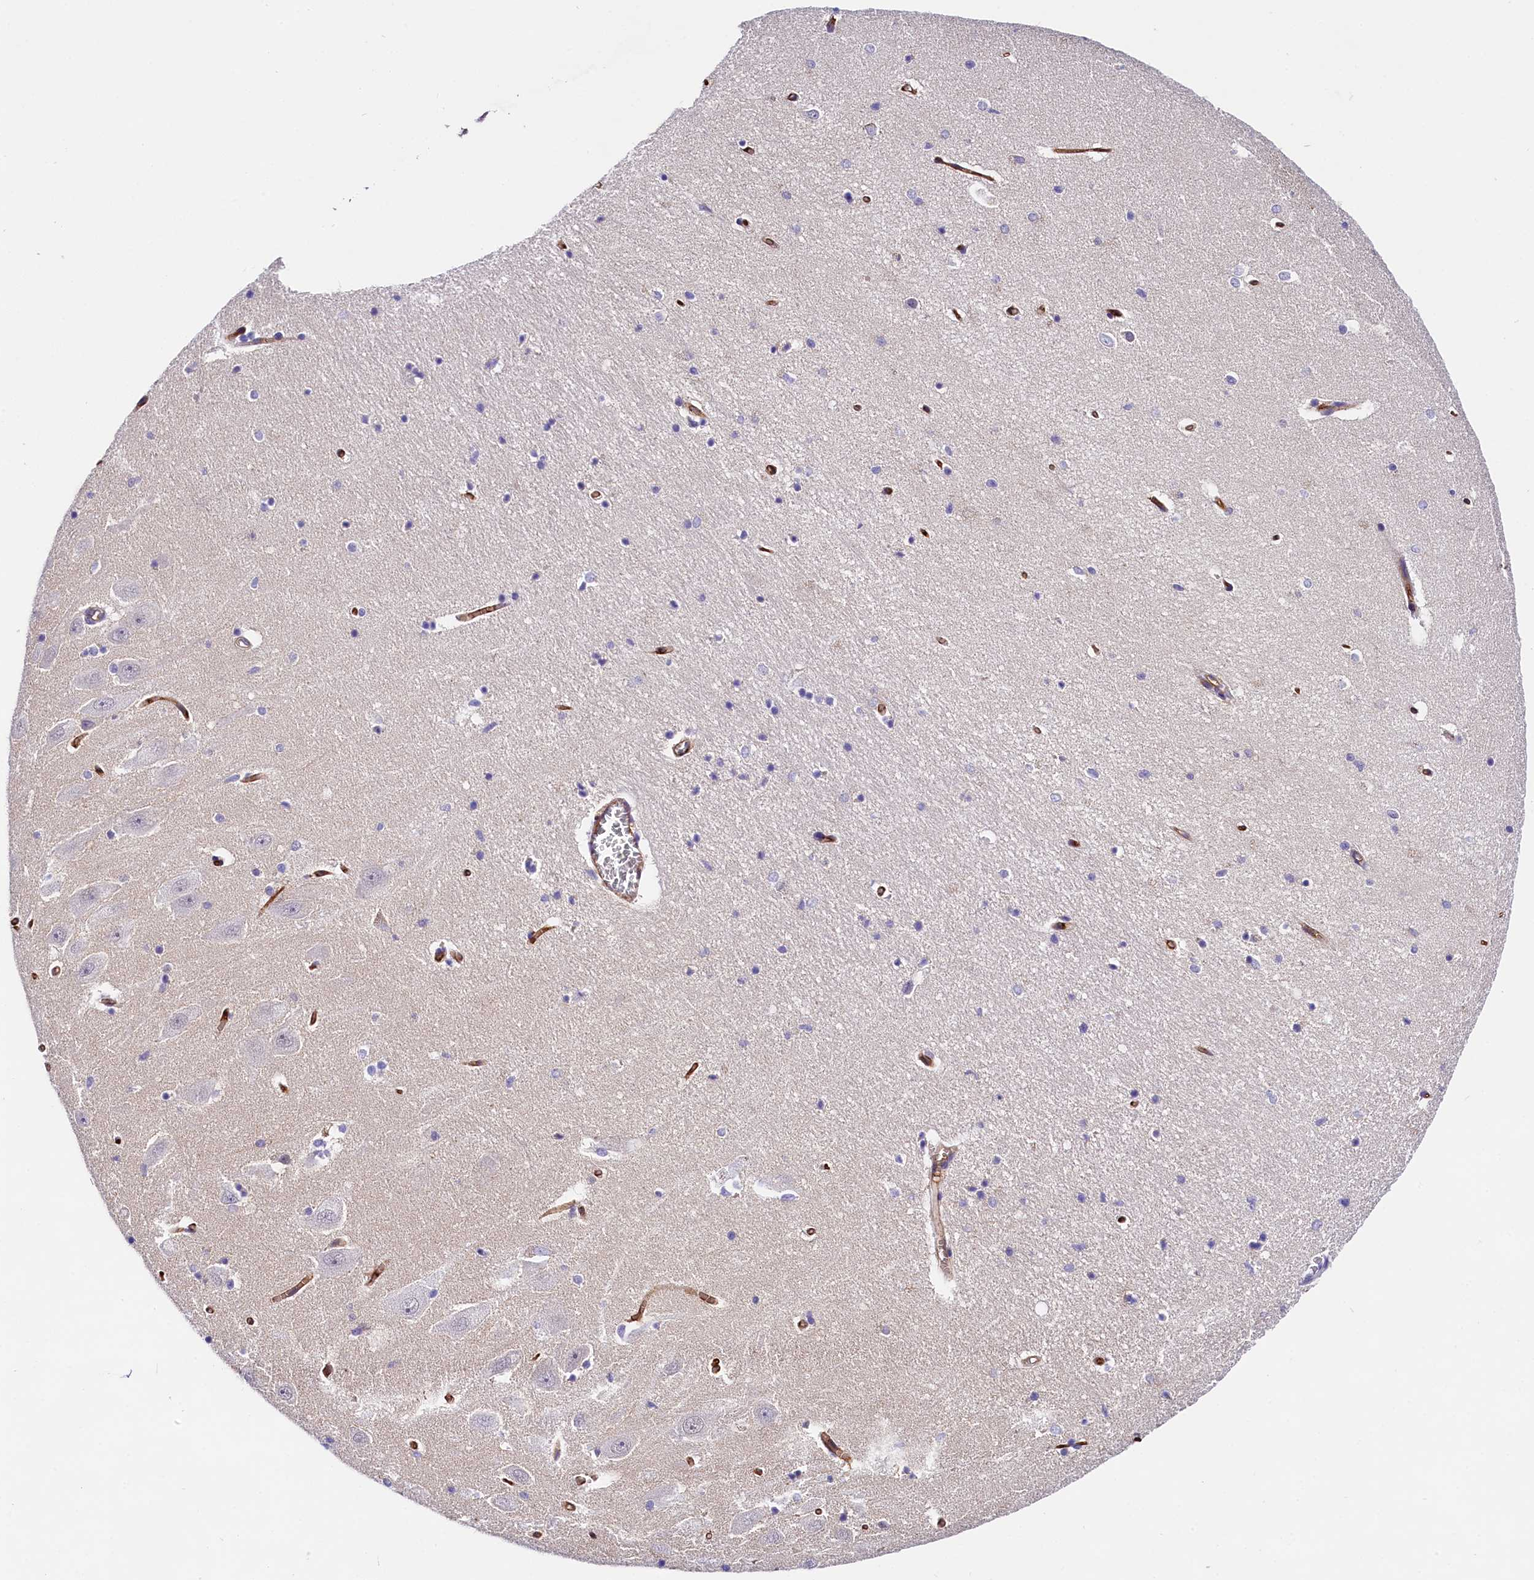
{"staining": {"intensity": "negative", "quantity": "none", "location": "none"}, "tissue": "hippocampus", "cell_type": "Glial cells", "image_type": "normal", "snomed": [{"axis": "morphology", "description": "Normal tissue, NOS"}, {"axis": "topography", "description": "Hippocampus"}], "caption": "The immunohistochemistry (IHC) micrograph has no significant expression in glial cells of hippocampus.", "gene": "OAS3", "patient": {"sex": "female", "age": 64}}